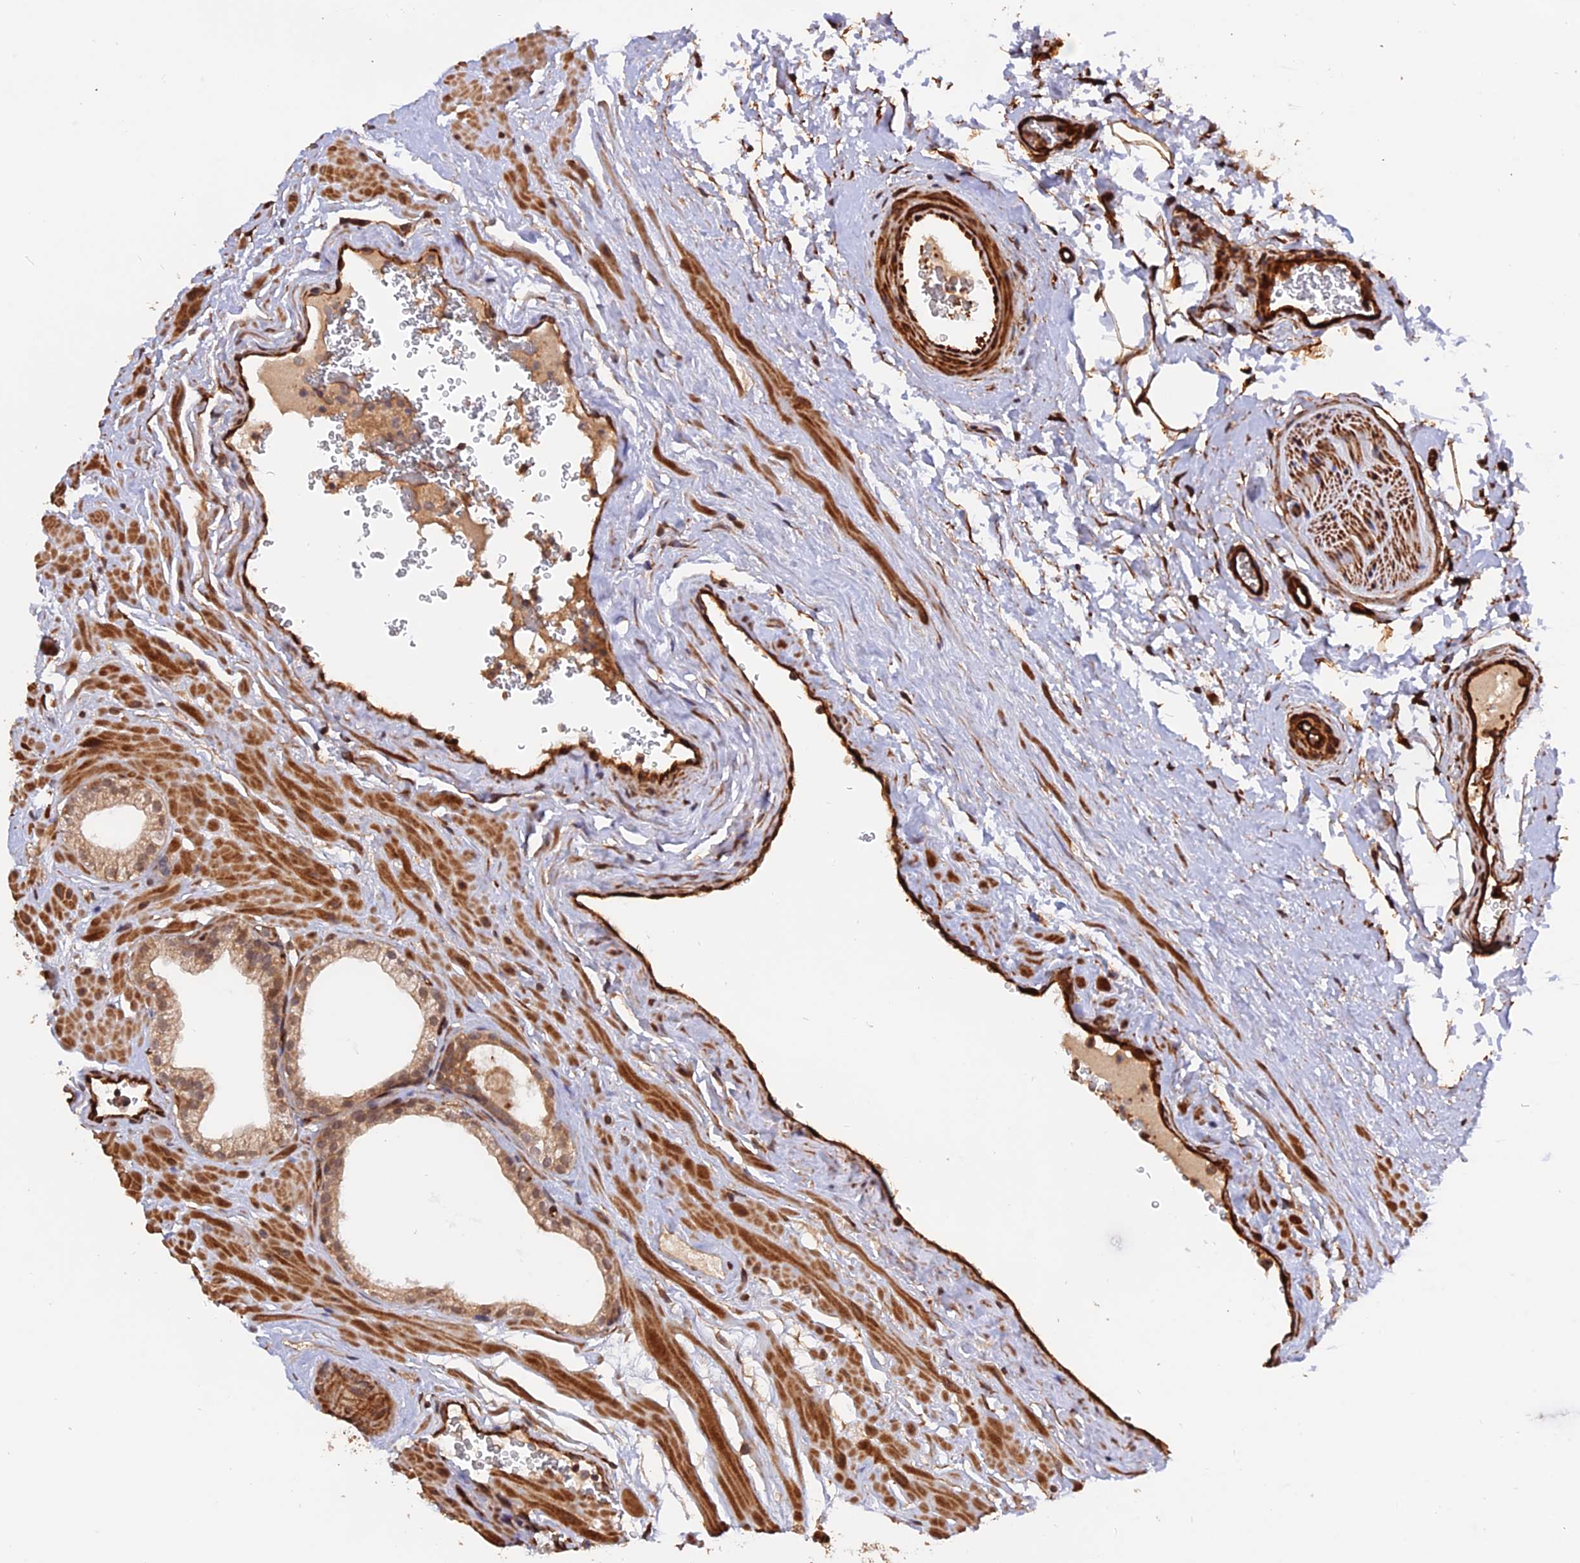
{"staining": {"intensity": "moderate", "quantity": "25%-75%", "location": "cytoplasmic/membranous"}, "tissue": "prostate", "cell_type": "Glandular cells", "image_type": "normal", "snomed": [{"axis": "morphology", "description": "Normal tissue, NOS"}, {"axis": "morphology", "description": "Urothelial carcinoma, Low grade"}, {"axis": "topography", "description": "Urinary bladder"}, {"axis": "topography", "description": "Prostate"}], "caption": "Immunohistochemistry (DAB) staining of normal prostate shows moderate cytoplasmic/membranous protein expression in approximately 25%-75% of glandular cells.", "gene": "CREBL2", "patient": {"sex": "male", "age": 60}}